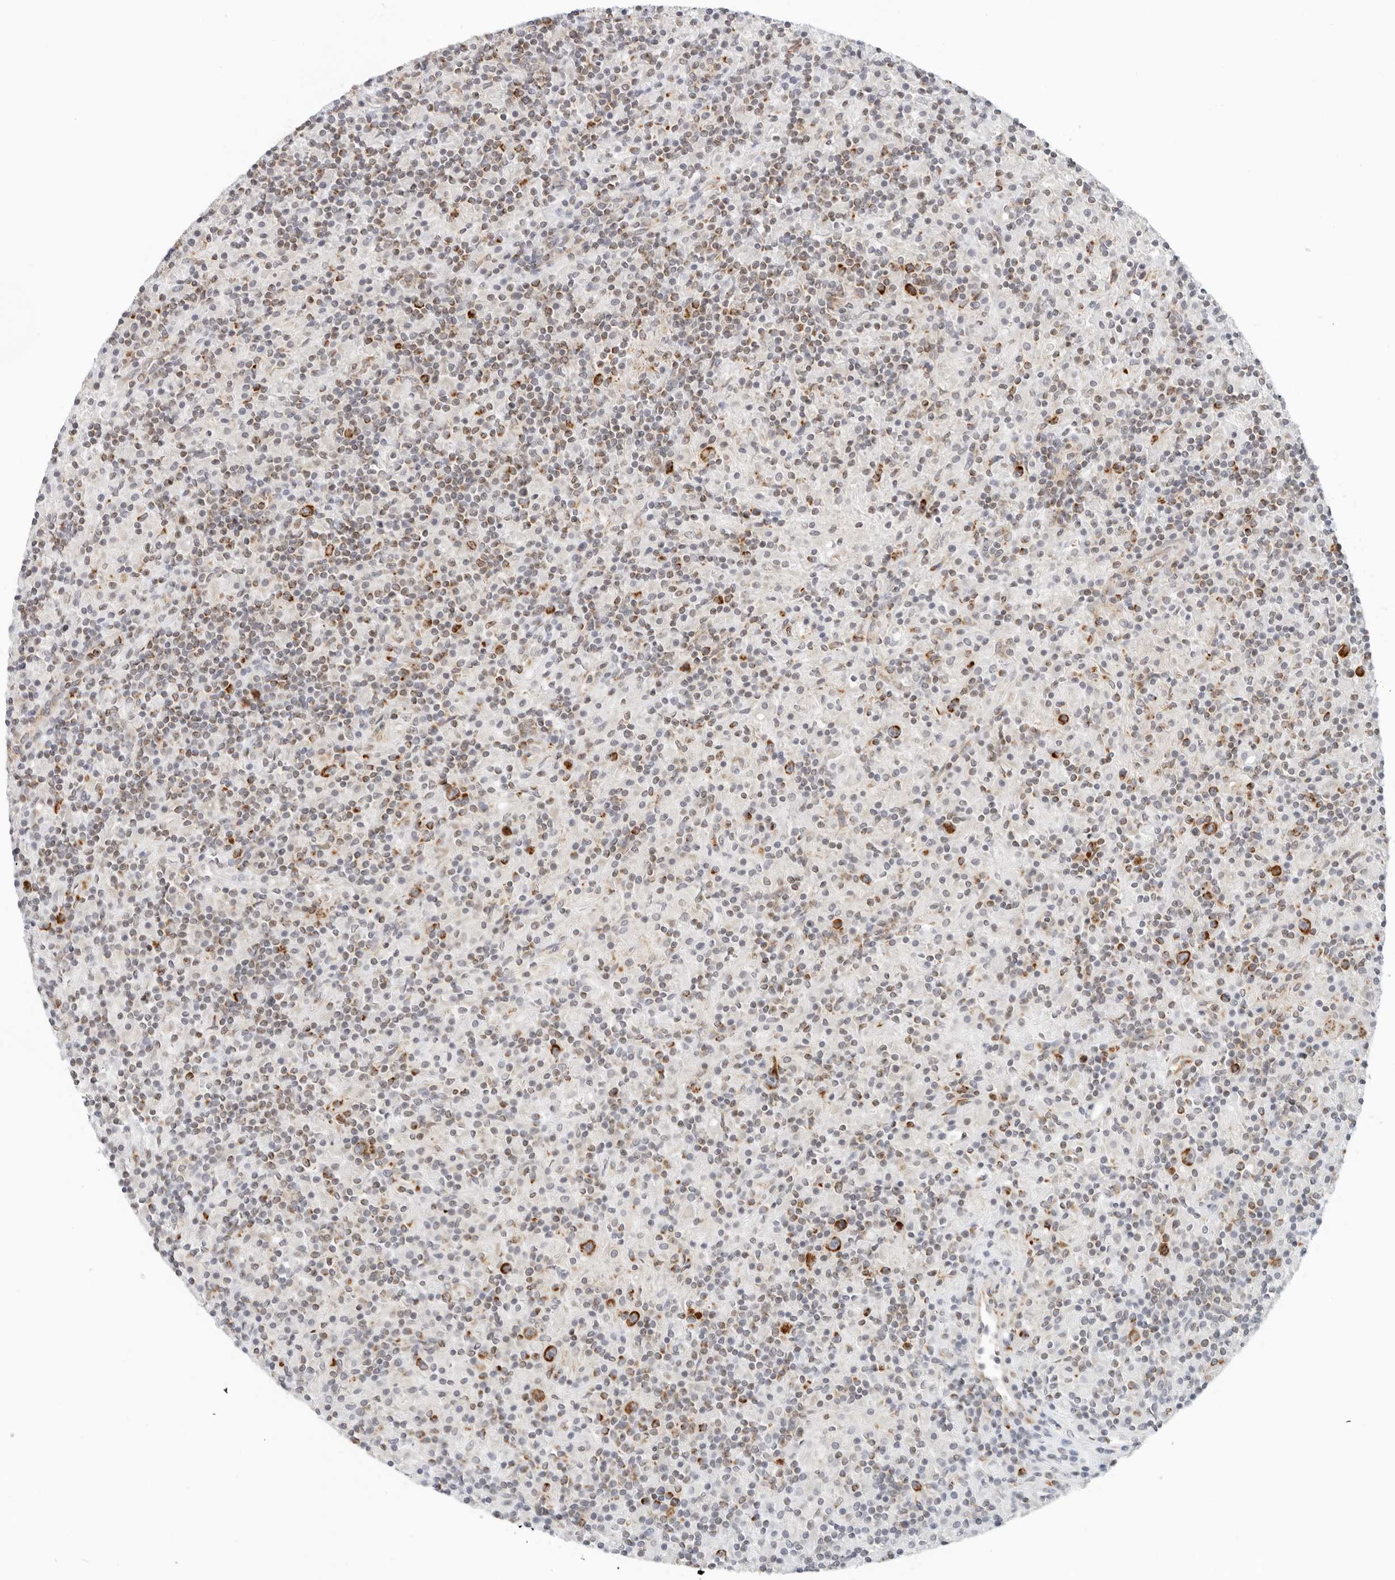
{"staining": {"intensity": "strong", "quantity": ">75%", "location": "cytoplasmic/membranous"}, "tissue": "lymphoma", "cell_type": "Tumor cells", "image_type": "cancer", "snomed": [{"axis": "morphology", "description": "Hodgkin's disease, NOS"}, {"axis": "topography", "description": "Lymph node"}], "caption": "A photomicrograph of Hodgkin's disease stained for a protein demonstrates strong cytoplasmic/membranous brown staining in tumor cells.", "gene": "RC3H1", "patient": {"sex": "male", "age": 70}}